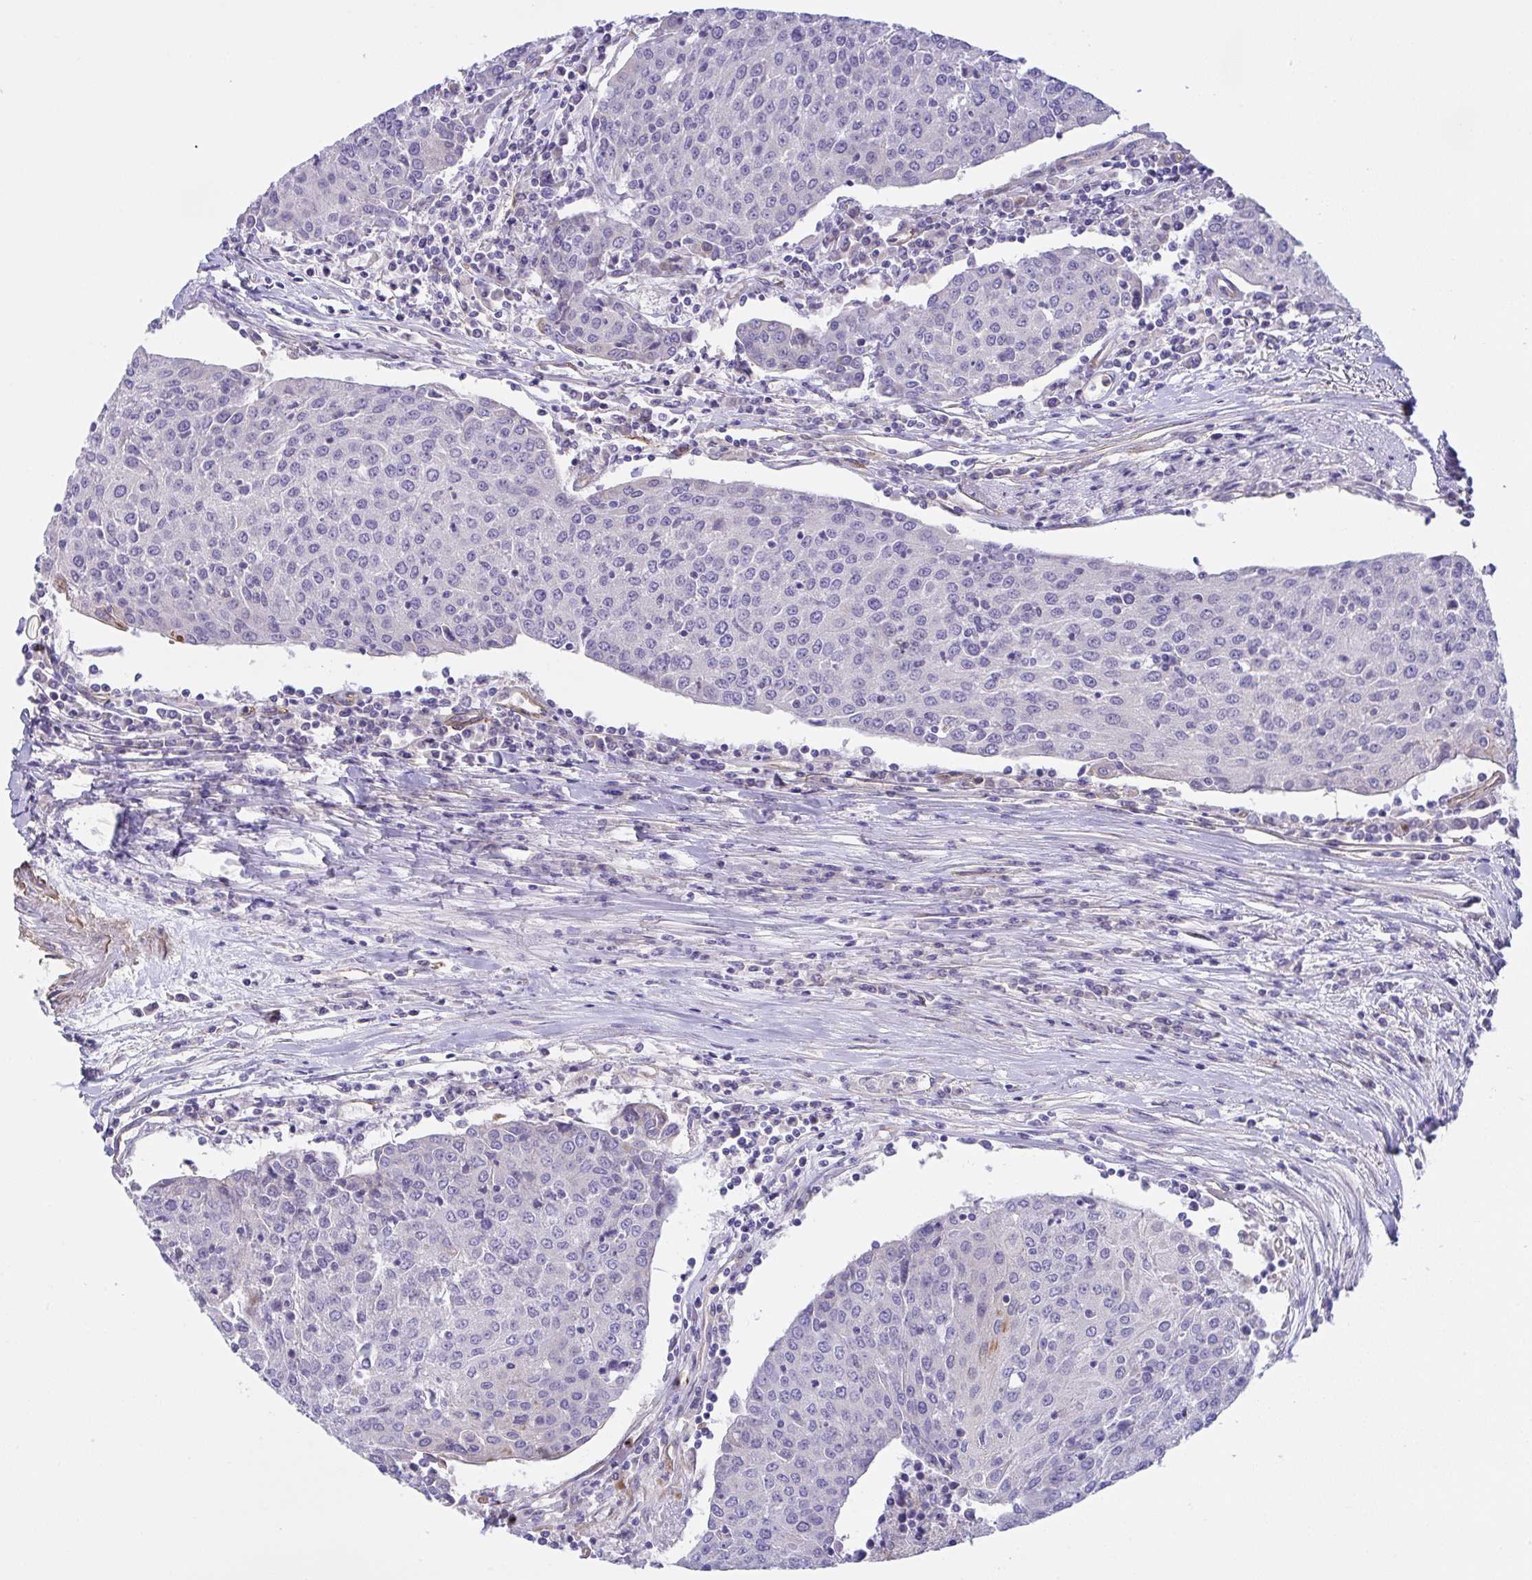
{"staining": {"intensity": "negative", "quantity": "none", "location": "none"}, "tissue": "urothelial cancer", "cell_type": "Tumor cells", "image_type": "cancer", "snomed": [{"axis": "morphology", "description": "Urothelial carcinoma, High grade"}, {"axis": "topography", "description": "Urinary bladder"}], "caption": "Immunohistochemical staining of human urothelial cancer displays no significant staining in tumor cells. (Brightfield microscopy of DAB immunohistochemistry at high magnification).", "gene": "RHOXF1", "patient": {"sex": "female", "age": 85}}